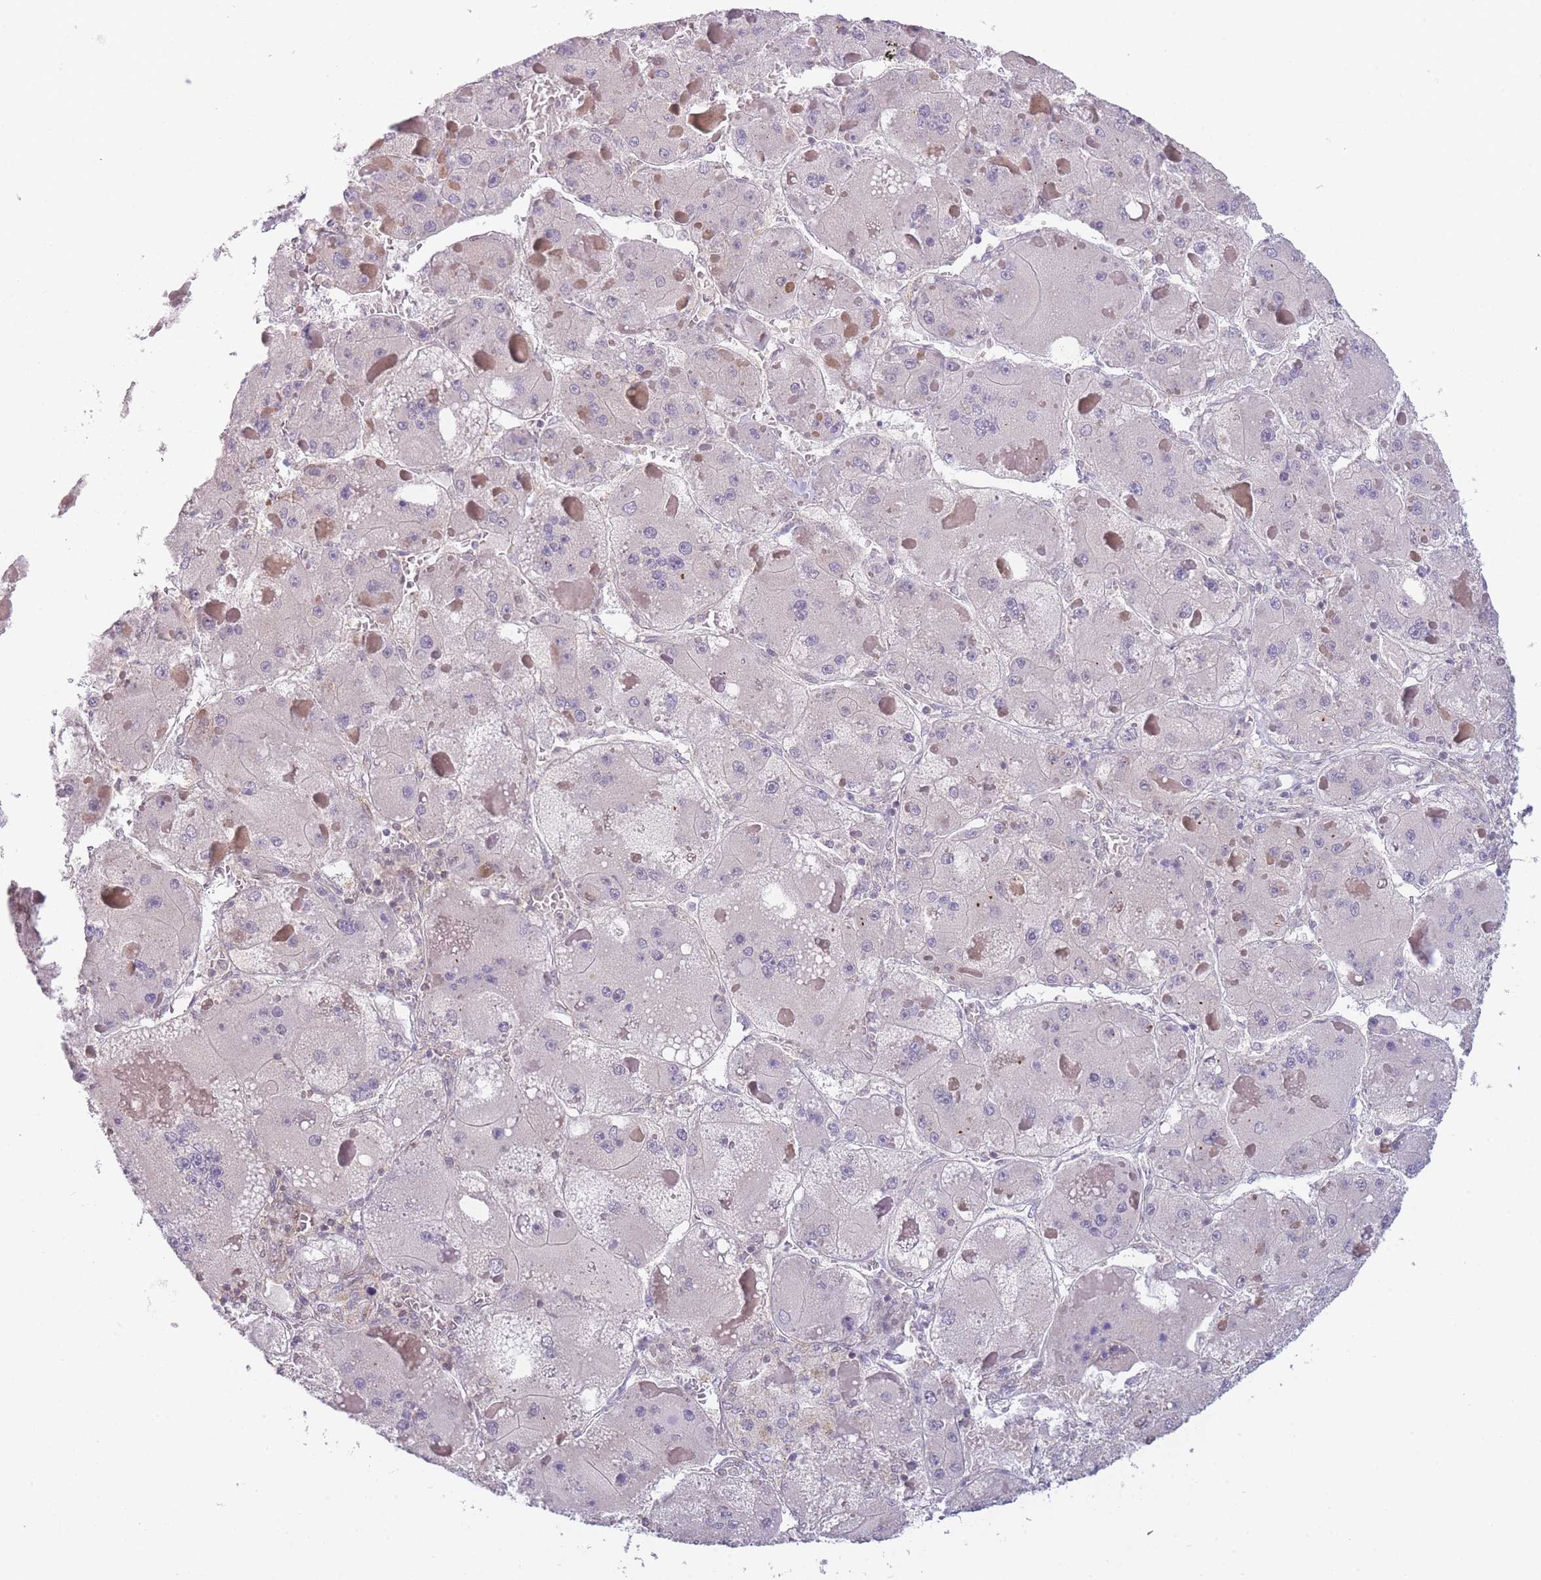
{"staining": {"intensity": "negative", "quantity": "none", "location": "none"}, "tissue": "liver cancer", "cell_type": "Tumor cells", "image_type": "cancer", "snomed": [{"axis": "morphology", "description": "Carcinoma, Hepatocellular, NOS"}, {"axis": "topography", "description": "Liver"}], "caption": "DAB immunohistochemical staining of liver hepatocellular carcinoma reveals no significant staining in tumor cells.", "gene": "MRI1", "patient": {"sex": "female", "age": 73}}